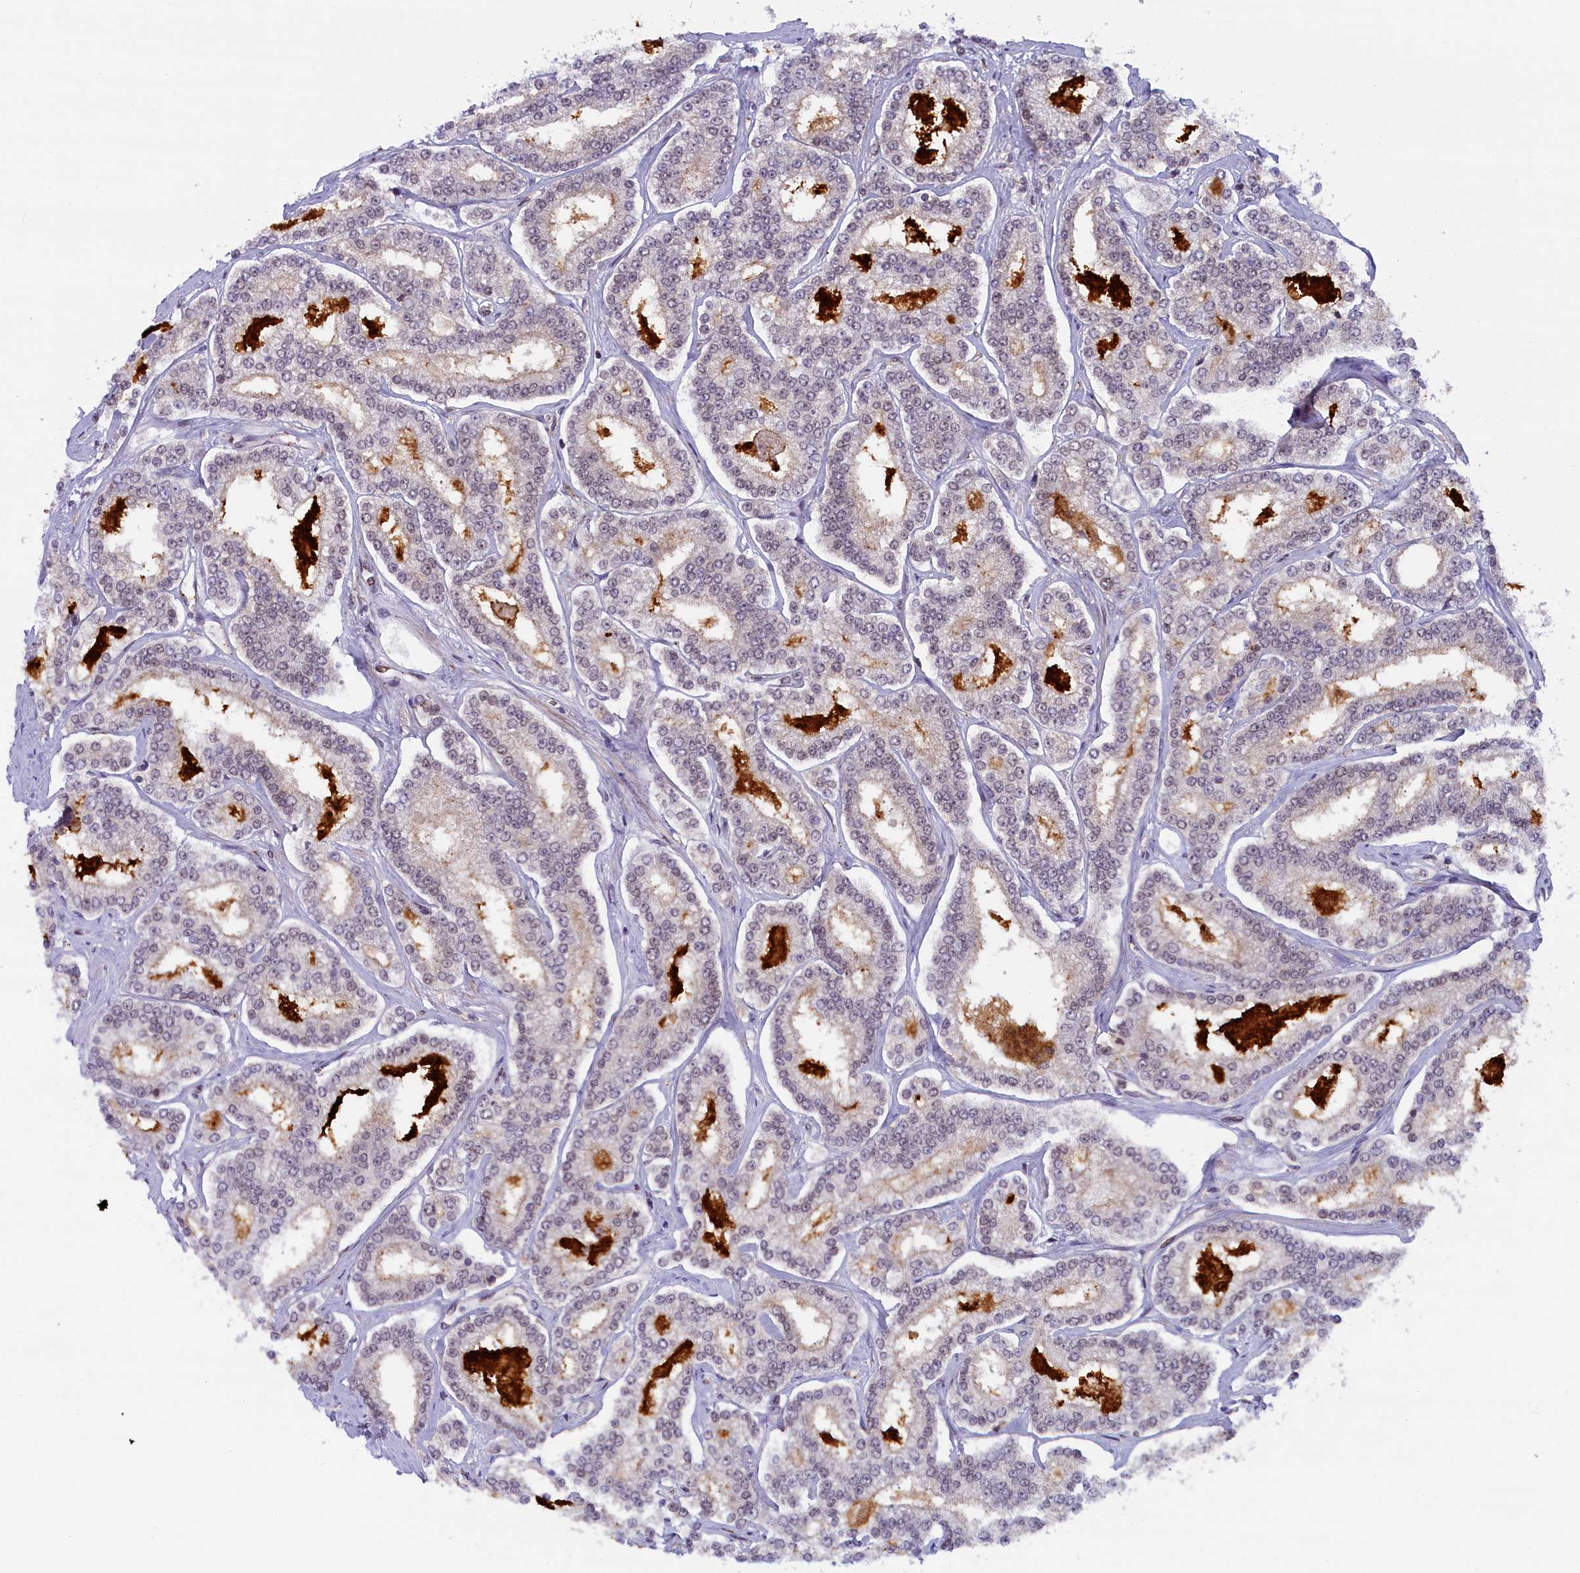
{"staining": {"intensity": "weak", "quantity": "<25%", "location": "nuclear"}, "tissue": "prostate cancer", "cell_type": "Tumor cells", "image_type": "cancer", "snomed": [{"axis": "morphology", "description": "Normal tissue, NOS"}, {"axis": "morphology", "description": "Adenocarcinoma, High grade"}, {"axis": "topography", "description": "Prostate"}], "caption": "IHC photomicrograph of human adenocarcinoma (high-grade) (prostate) stained for a protein (brown), which displays no positivity in tumor cells. (Brightfield microscopy of DAB immunohistochemistry at high magnification).", "gene": "FCHO1", "patient": {"sex": "male", "age": 83}}